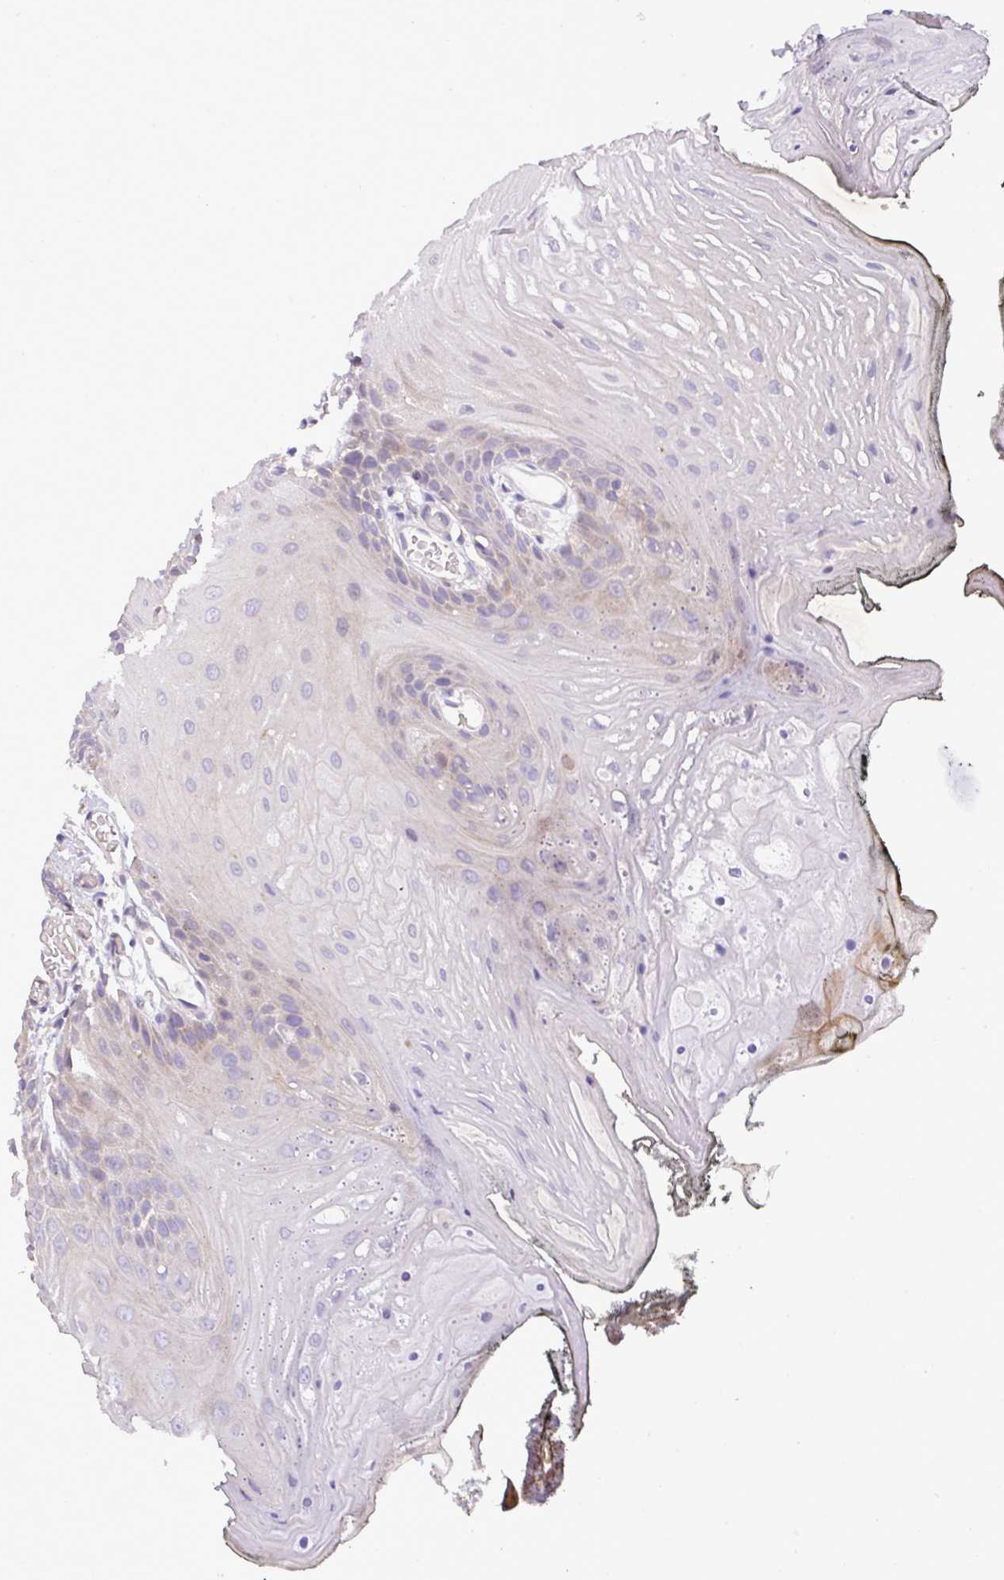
{"staining": {"intensity": "negative", "quantity": "none", "location": "none"}, "tissue": "oral mucosa", "cell_type": "Squamous epithelial cells", "image_type": "normal", "snomed": [{"axis": "morphology", "description": "Normal tissue, NOS"}, {"axis": "morphology", "description": "Squamous cell carcinoma, NOS"}, {"axis": "topography", "description": "Oral tissue"}, {"axis": "topography", "description": "Head-Neck"}], "caption": "Oral mucosa stained for a protein using immunohistochemistry demonstrates no expression squamous epithelial cells.", "gene": "CASS4", "patient": {"sex": "female", "age": 81}}